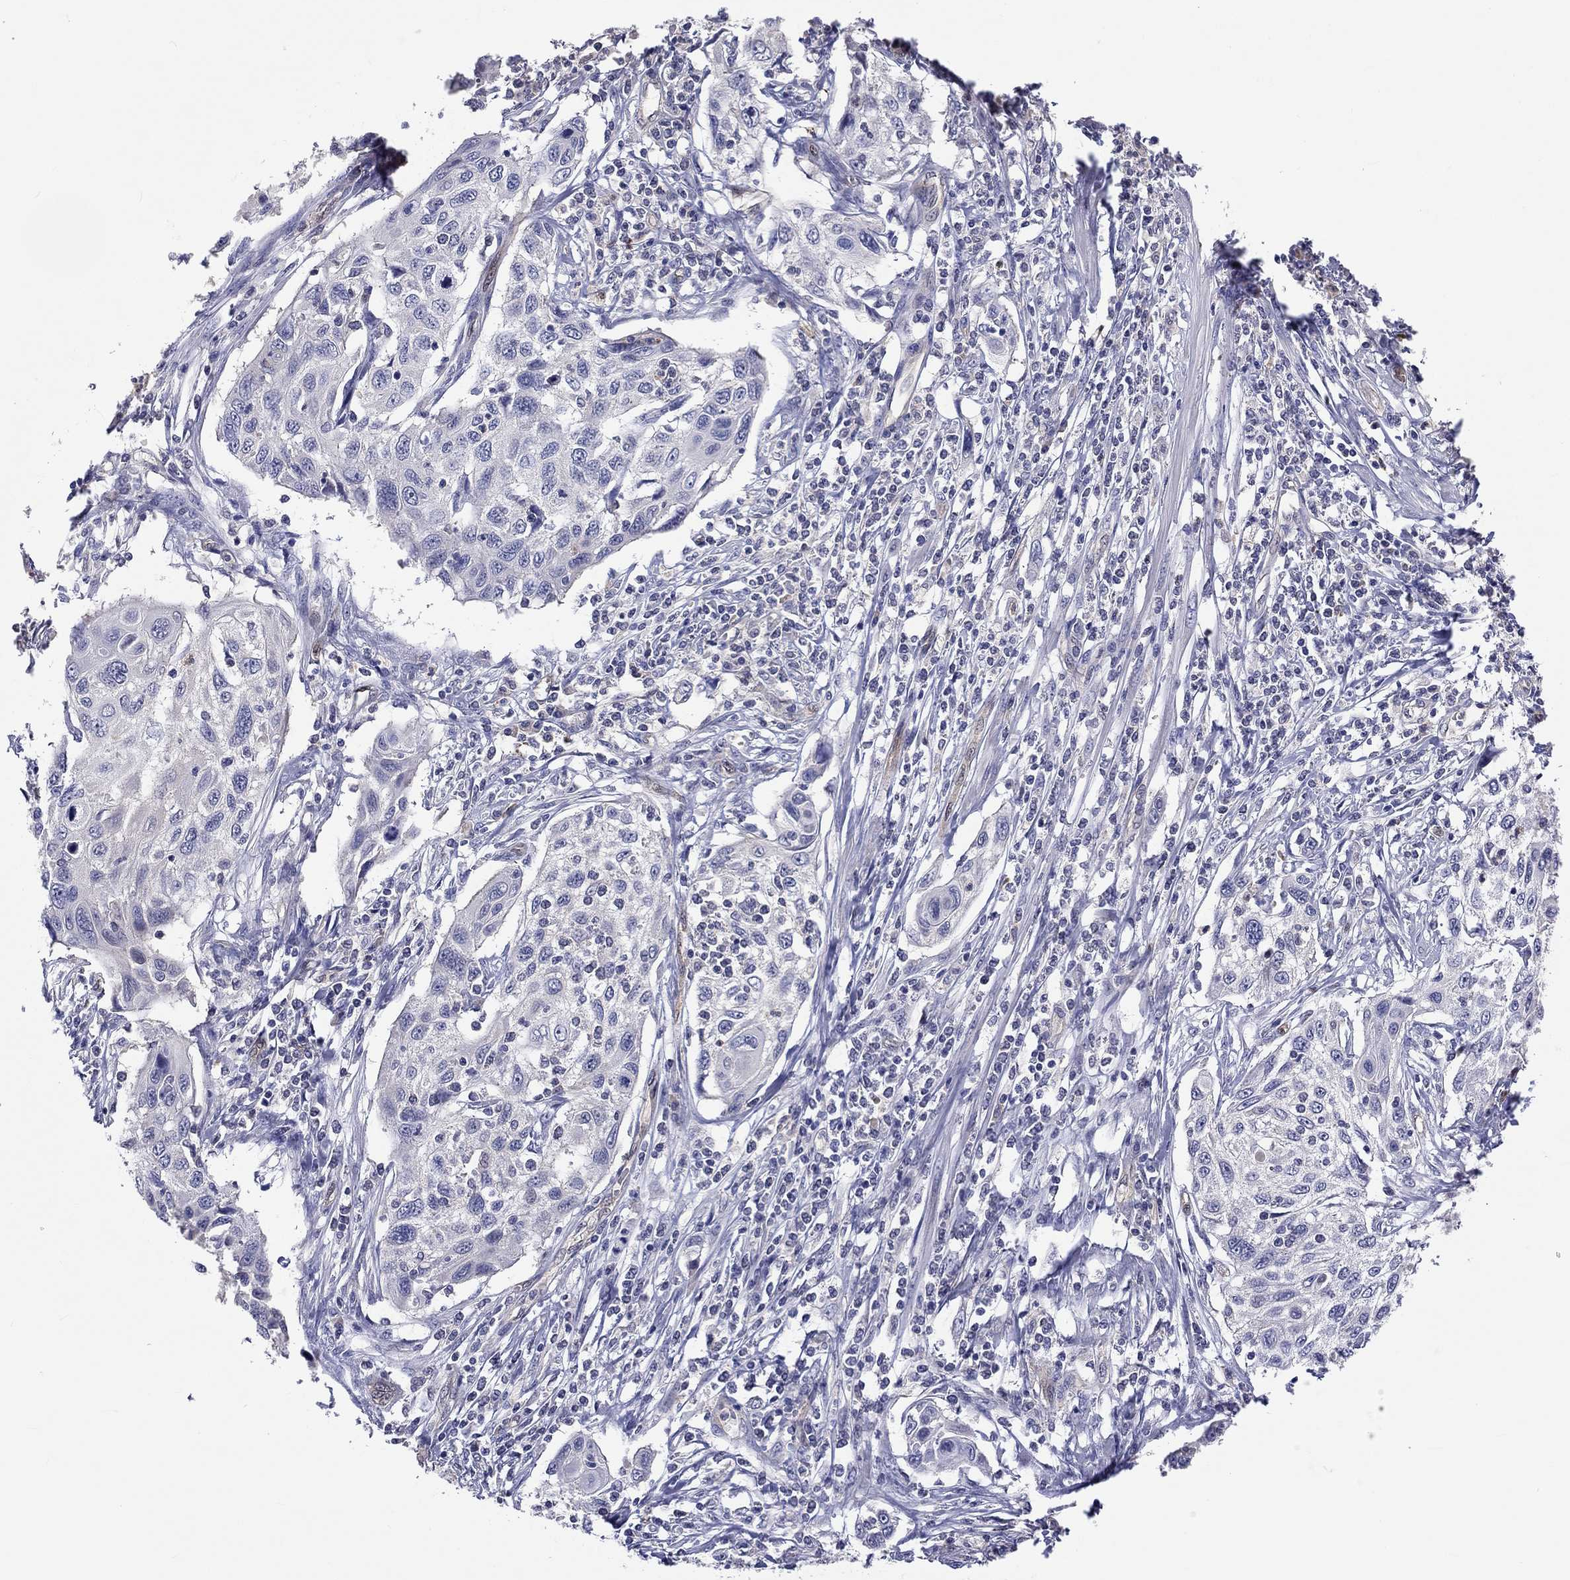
{"staining": {"intensity": "negative", "quantity": "none", "location": "none"}, "tissue": "cervical cancer", "cell_type": "Tumor cells", "image_type": "cancer", "snomed": [{"axis": "morphology", "description": "Squamous cell carcinoma, NOS"}, {"axis": "topography", "description": "Cervix"}], "caption": "Cervical squamous cell carcinoma was stained to show a protein in brown. There is no significant staining in tumor cells. The staining was performed using DAB to visualize the protein expression in brown, while the nuclei were stained in blue with hematoxylin (Magnification: 20x).", "gene": "ABCG4", "patient": {"sex": "female", "age": 70}}